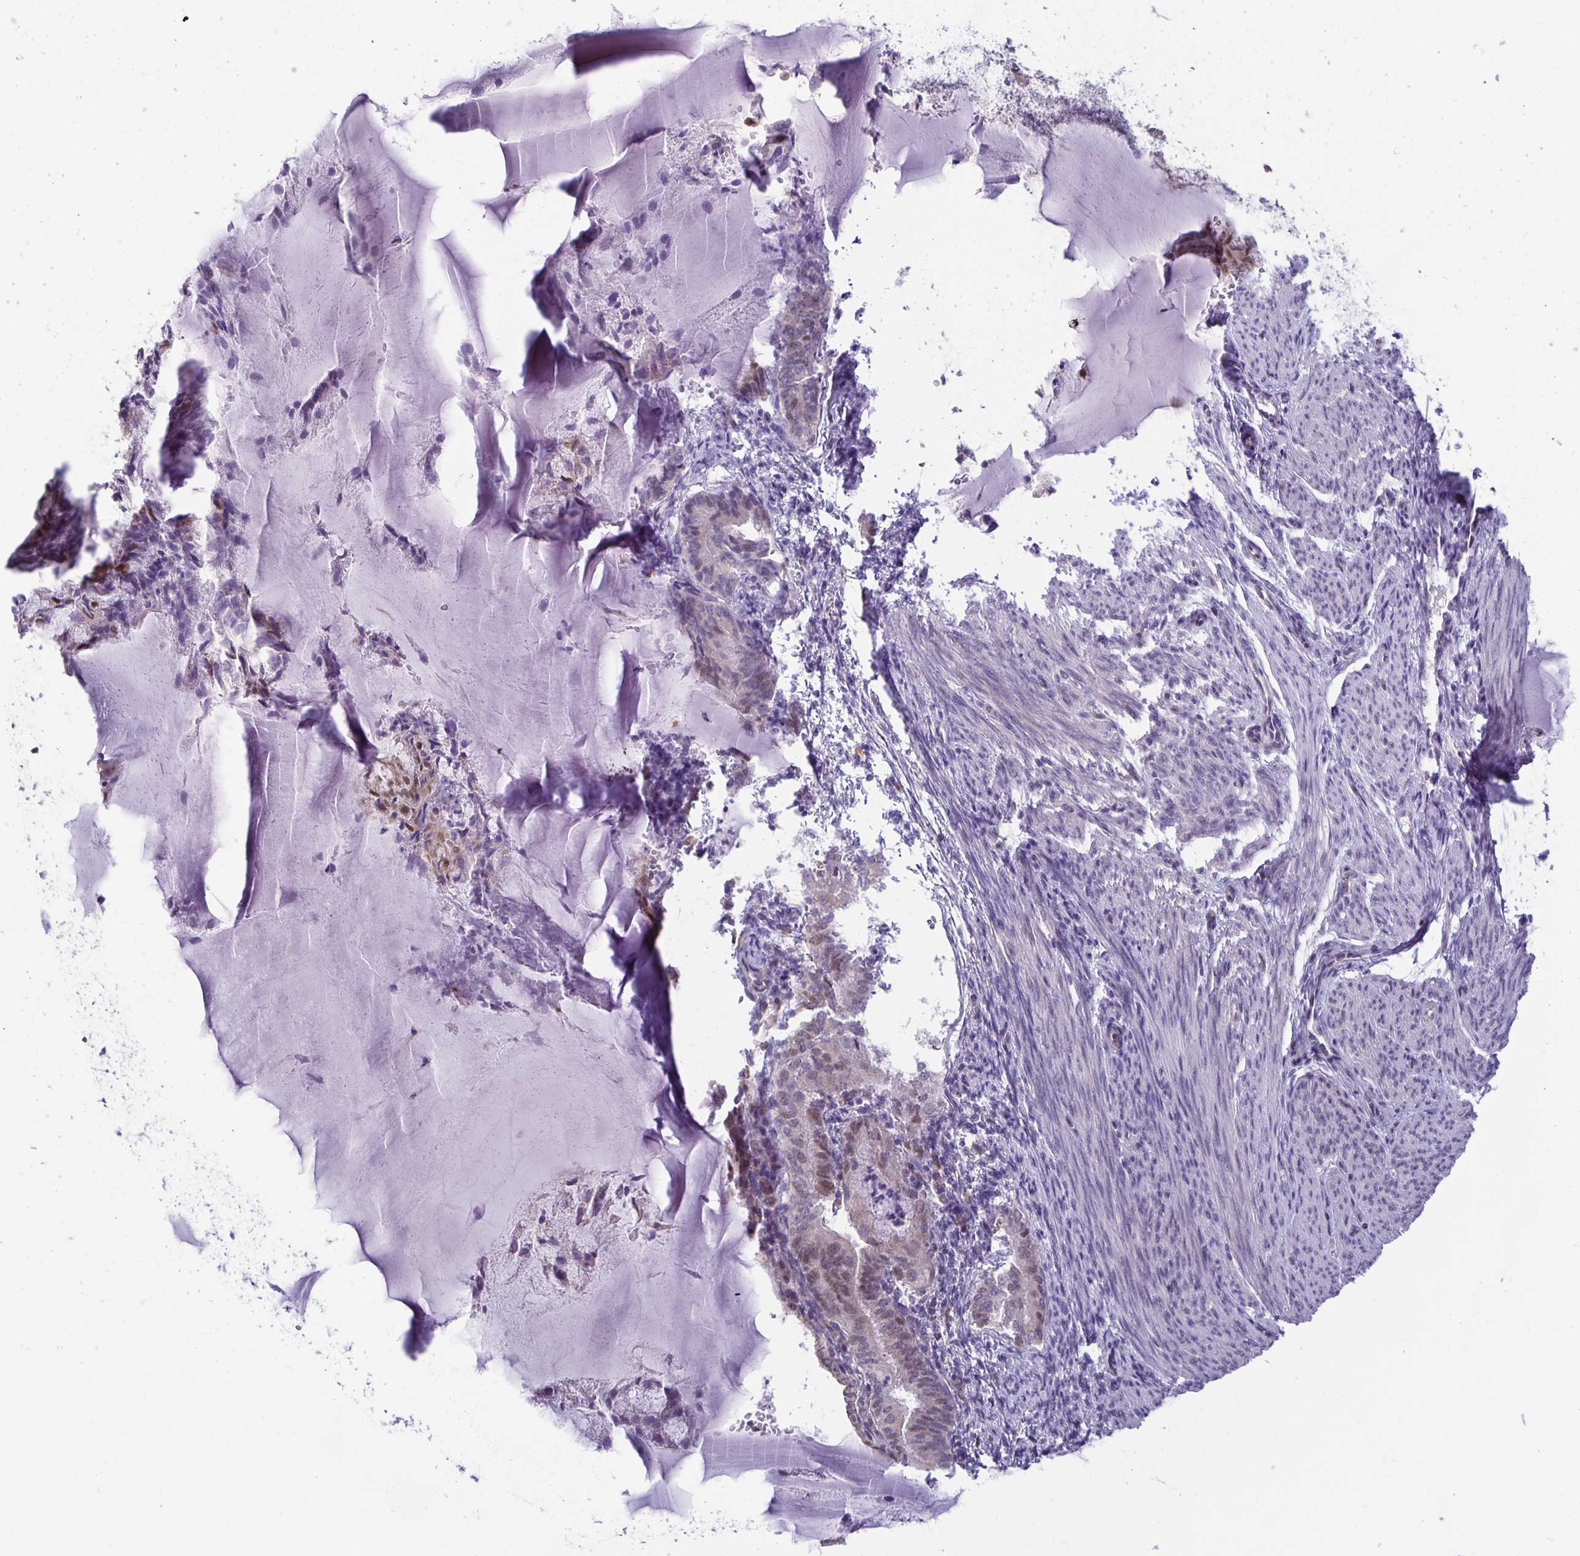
{"staining": {"intensity": "weak", "quantity": "<25%", "location": "nuclear"}, "tissue": "endometrial cancer", "cell_type": "Tumor cells", "image_type": "cancer", "snomed": [{"axis": "morphology", "description": "Carcinoma, NOS"}, {"axis": "topography", "description": "Endometrium"}], "caption": "A photomicrograph of human endometrial cancer (carcinoma) is negative for staining in tumor cells. The staining is performed using DAB brown chromogen with nuclei counter-stained in using hematoxylin.", "gene": "MAPK12", "patient": {"sex": "female", "age": 62}}